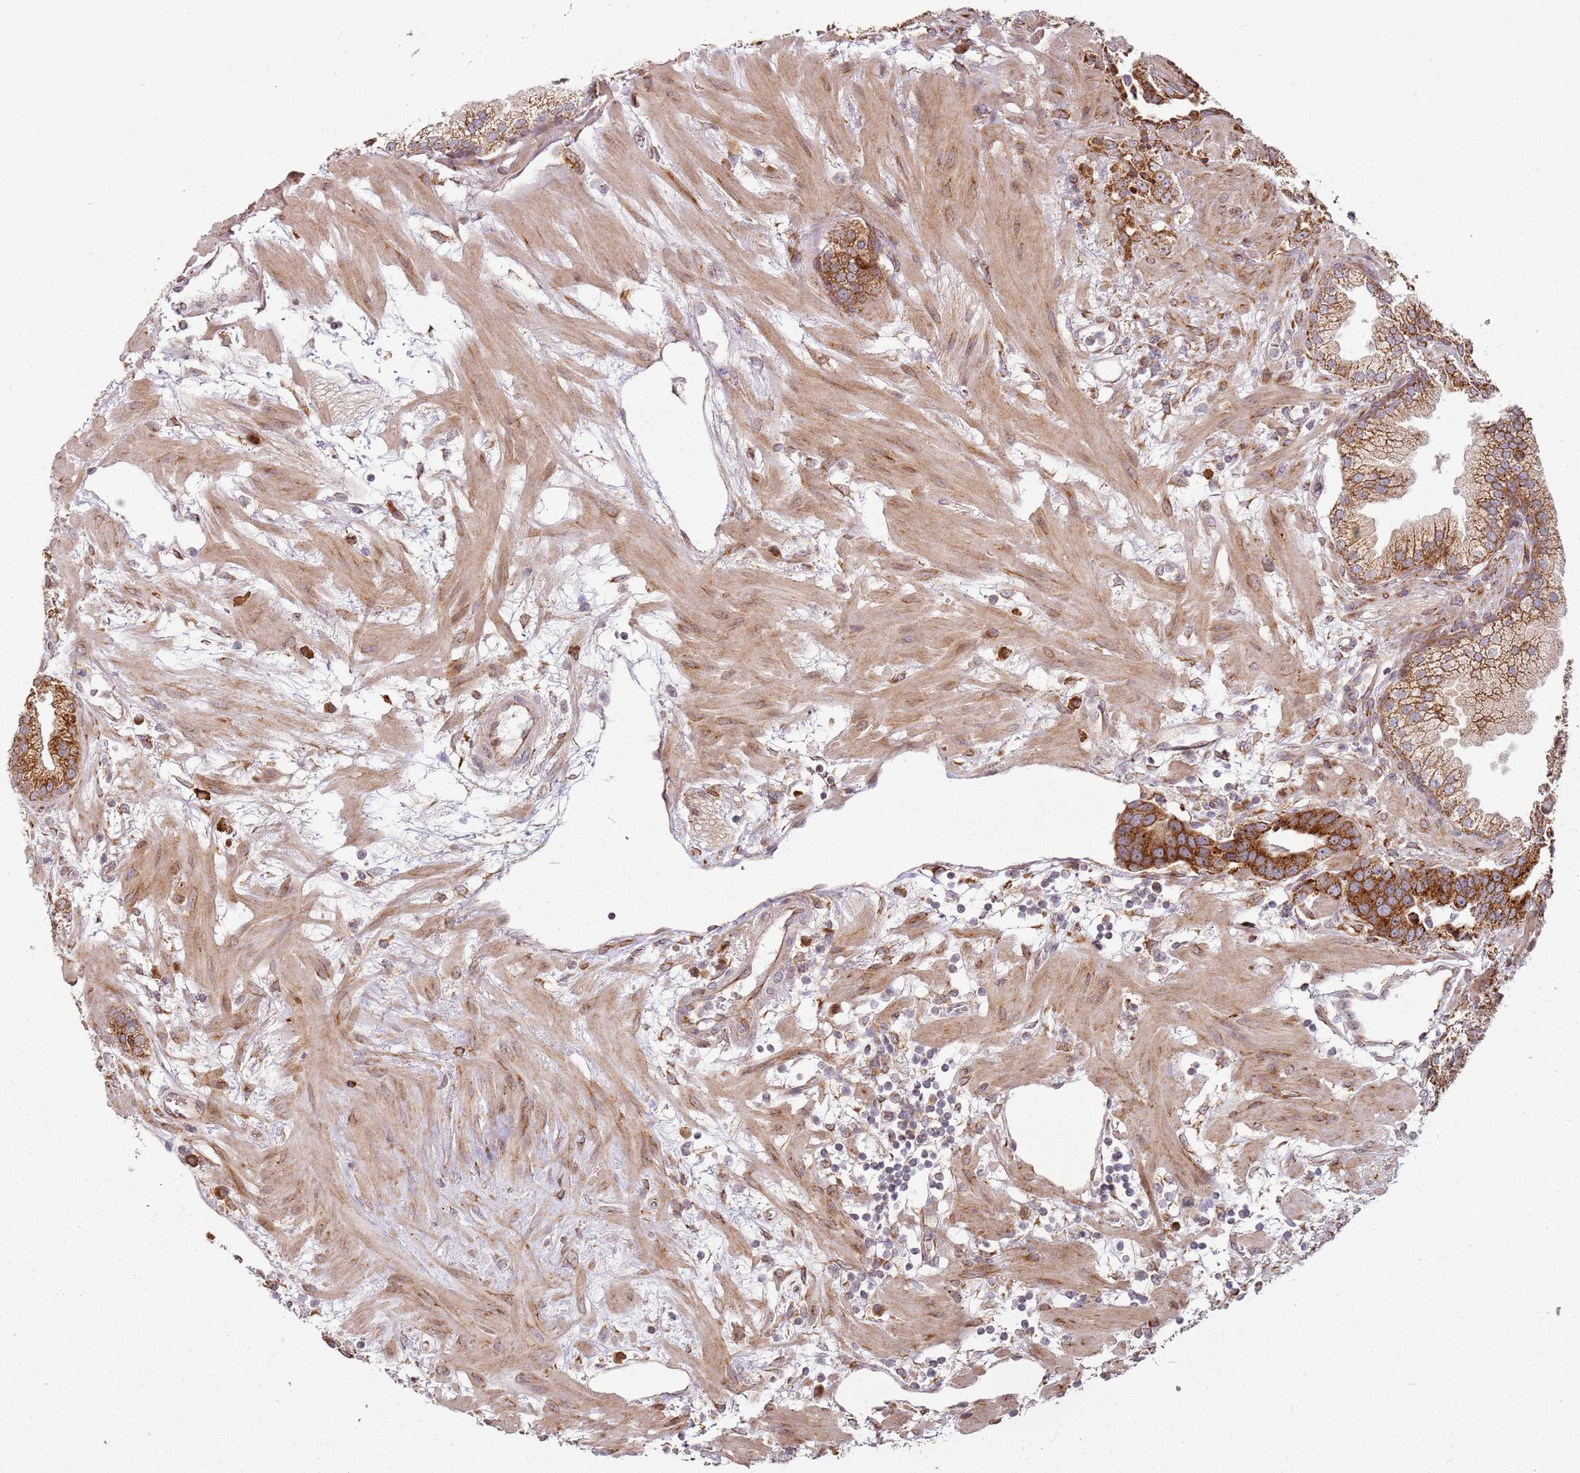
{"staining": {"intensity": "strong", "quantity": ">75%", "location": "cytoplasmic/membranous"}, "tissue": "prostate cancer", "cell_type": "Tumor cells", "image_type": "cancer", "snomed": [{"axis": "morphology", "description": "Adenocarcinoma, High grade"}, {"axis": "topography", "description": "Prostate"}], "caption": "Protein analysis of prostate cancer tissue reveals strong cytoplasmic/membranous expression in about >75% of tumor cells. The staining was performed using DAB to visualize the protein expression in brown, while the nuclei were stained in blue with hematoxylin (Magnification: 20x).", "gene": "ARFRP1", "patient": {"sex": "male", "age": 63}}